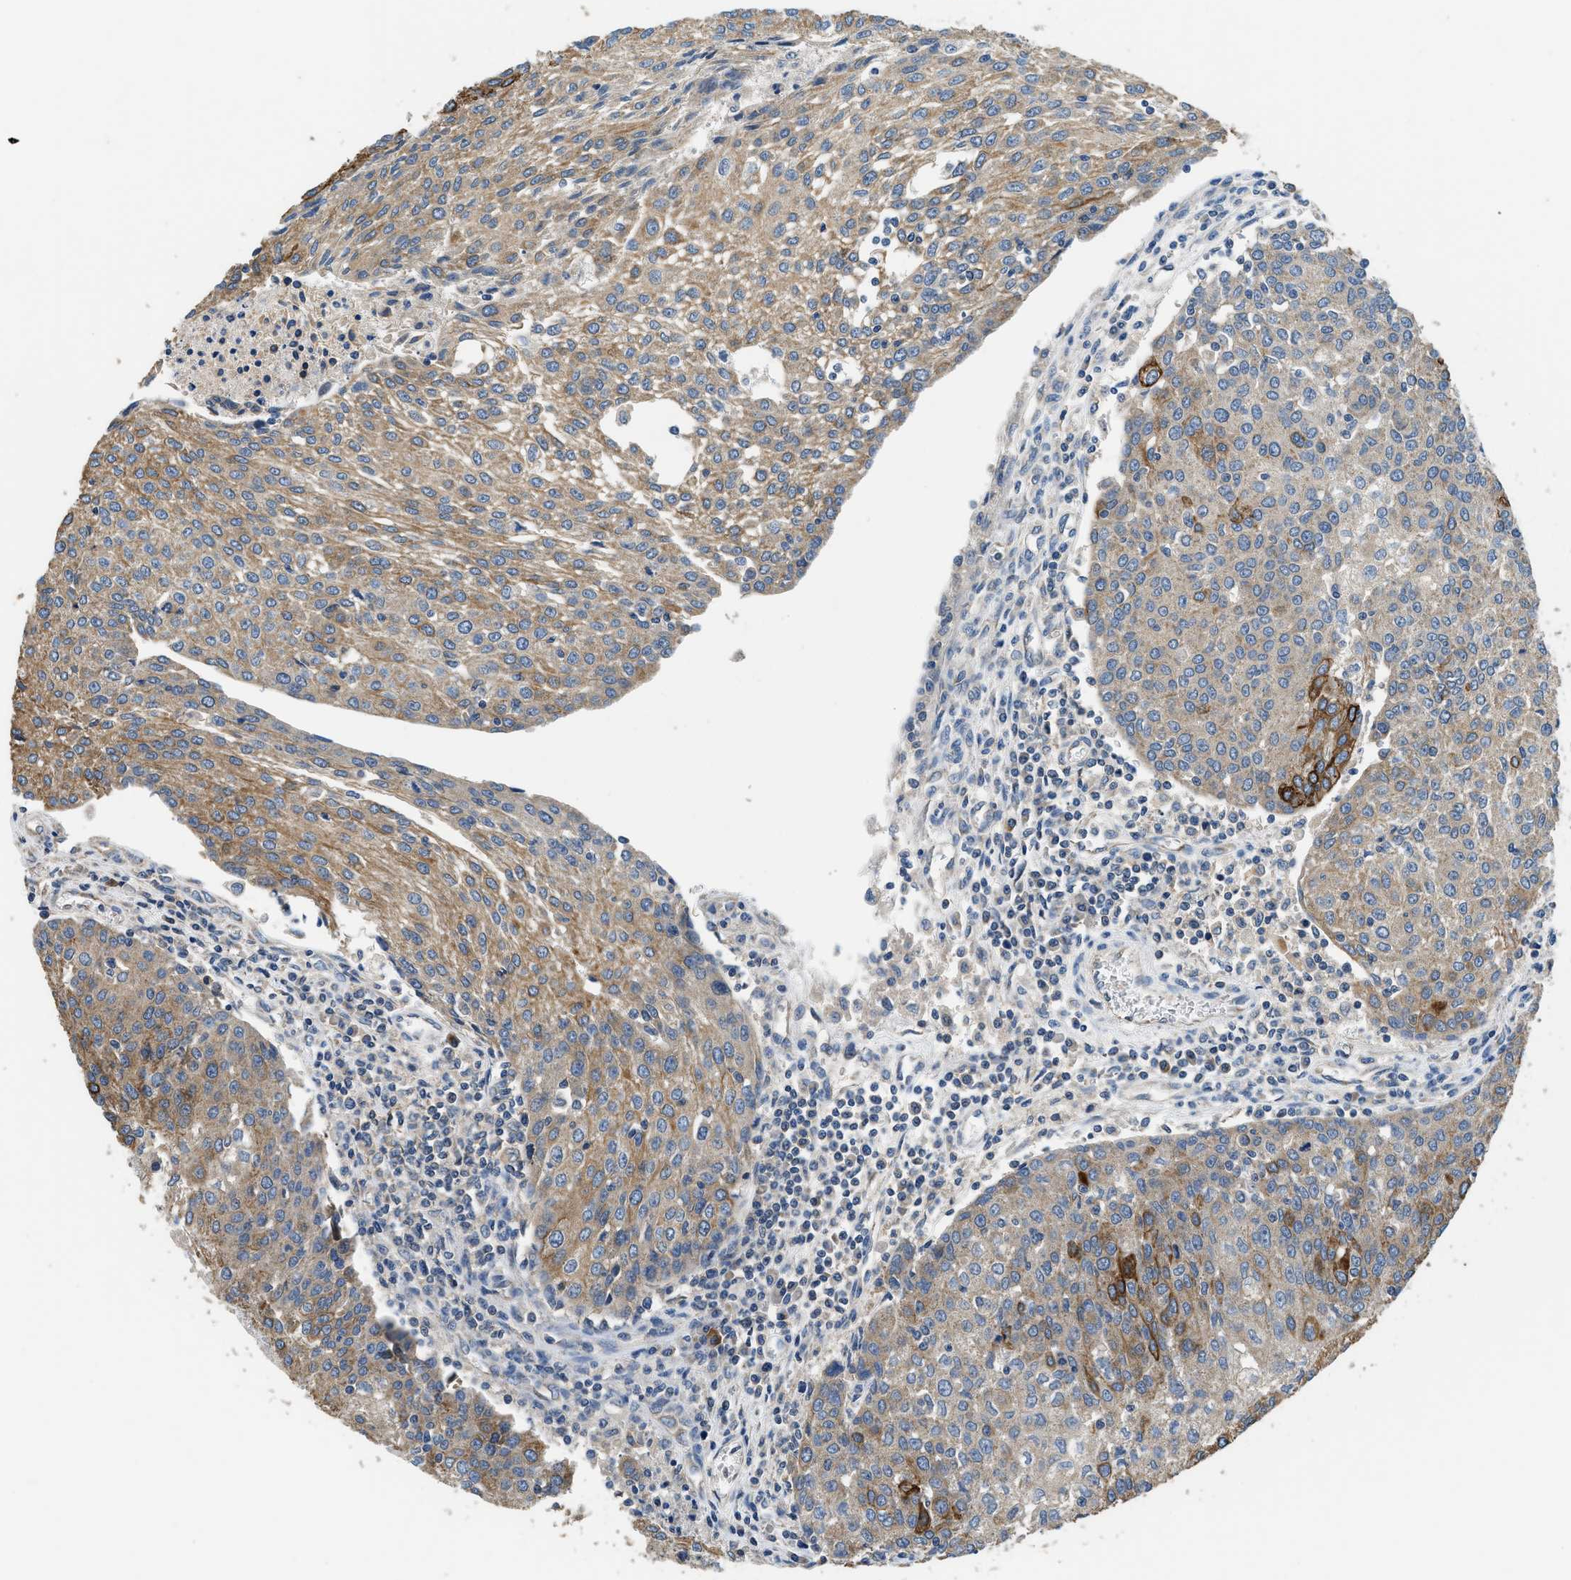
{"staining": {"intensity": "moderate", "quantity": ">75%", "location": "cytoplasmic/membranous"}, "tissue": "urothelial cancer", "cell_type": "Tumor cells", "image_type": "cancer", "snomed": [{"axis": "morphology", "description": "Urothelial carcinoma, High grade"}, {"axis": "topography", "description": "Urinary bladder"}], "caption": "A brown stain labels moderate cytoplasmic/membranous staining of a protein in urothelial cancer tumor cells.", "gene": "SSH2", "patient": {"sex": "female", "age": 85}}